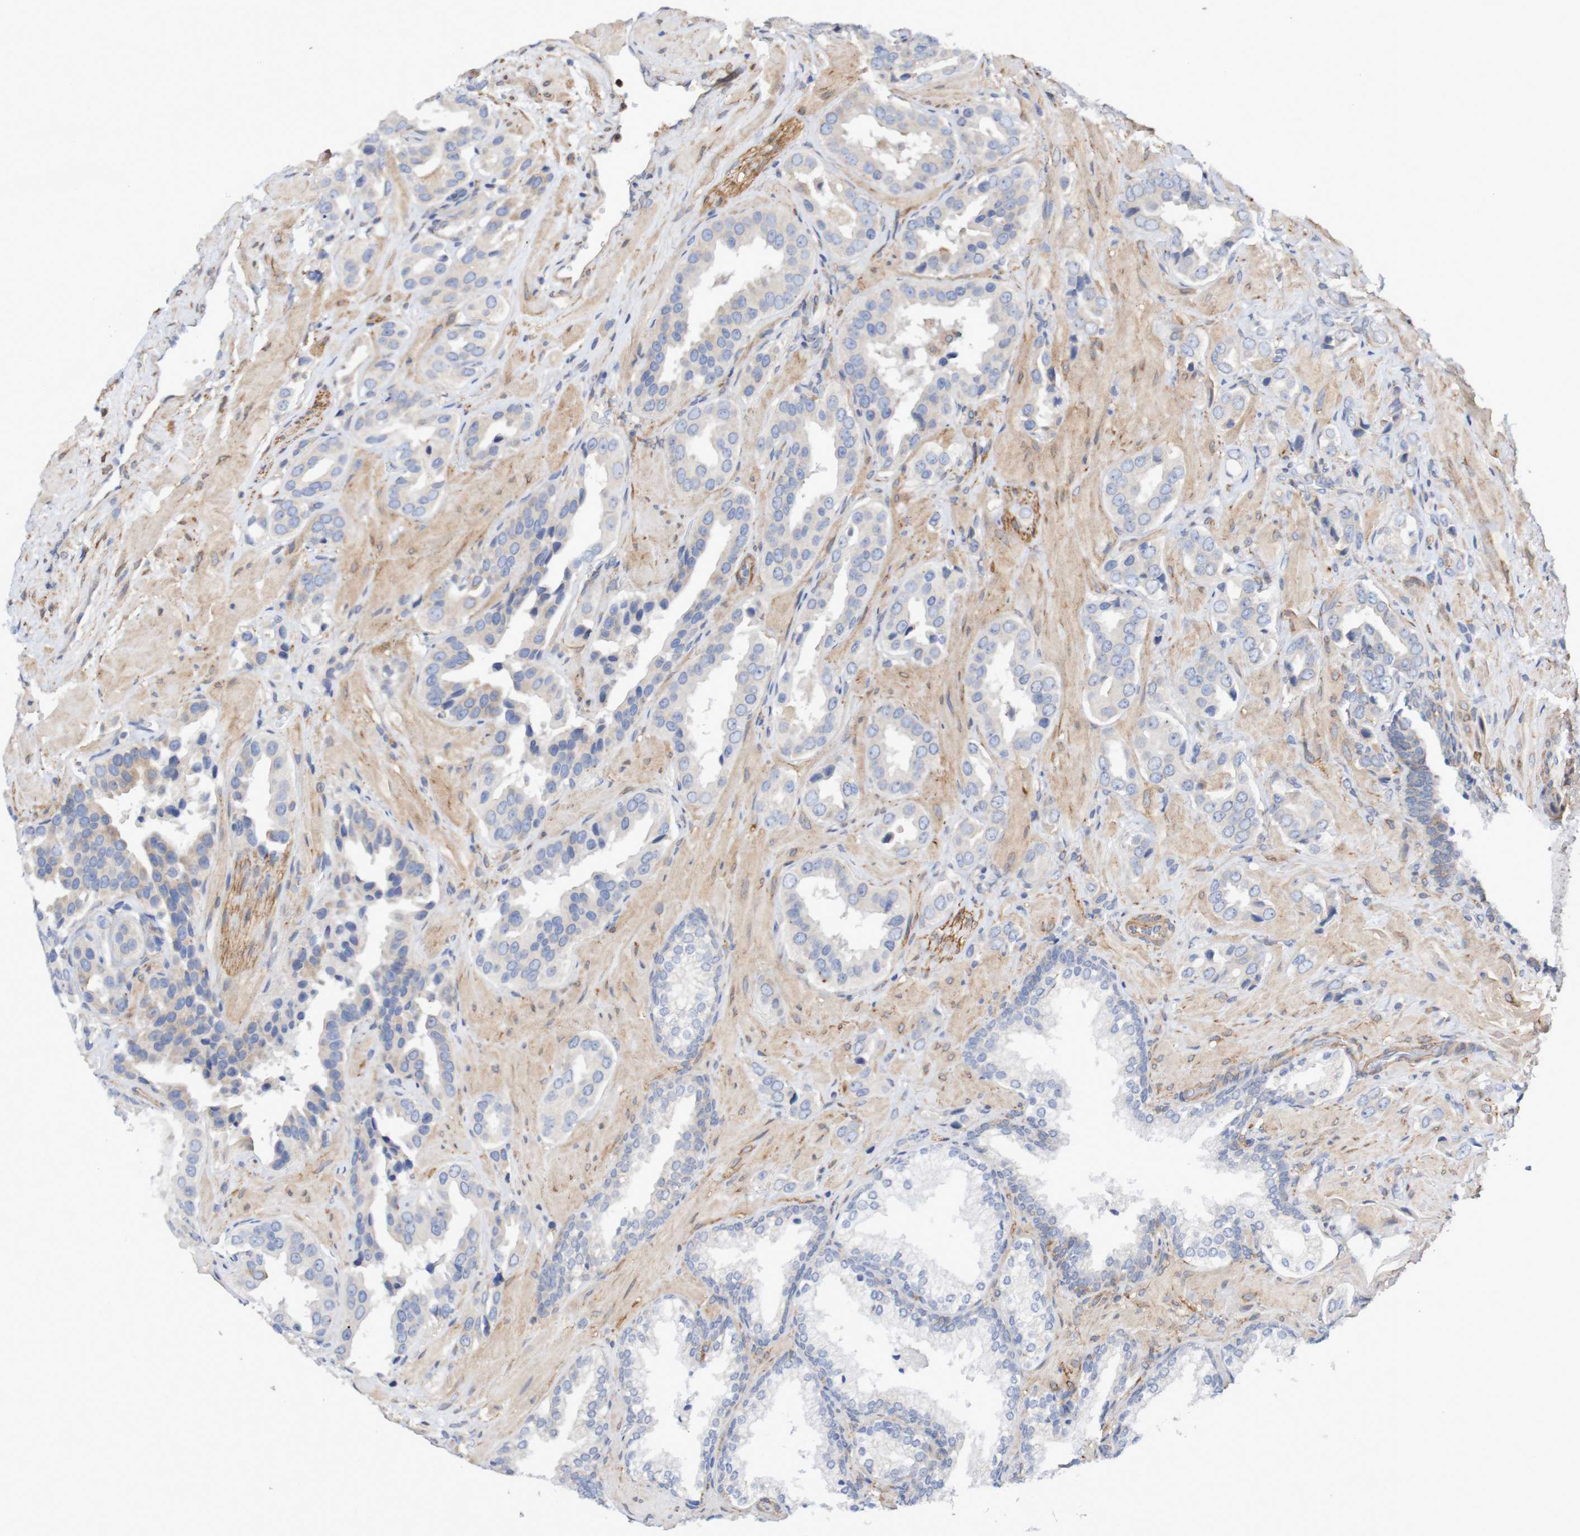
{"staining": {"intensity": "negative", "quantity": "none", "location": "none"}, "tissue": "prostate cancer", "cell_type": "Tumor cells", "image_type": "cancer", "snomed": [{"axis": "morphology", "description": "Adenocarcinoma, High grade"}, {"axis": "topography", "description": "Prostate"}], "caption": "Human adenocarcinoma (high-grade) (prostate) stained for a protein using immunohistochemistry (IHC) shows no expression in tumor cells.", "gene": "SCRG1", "patient": {"sex": "male", "age": 64}}